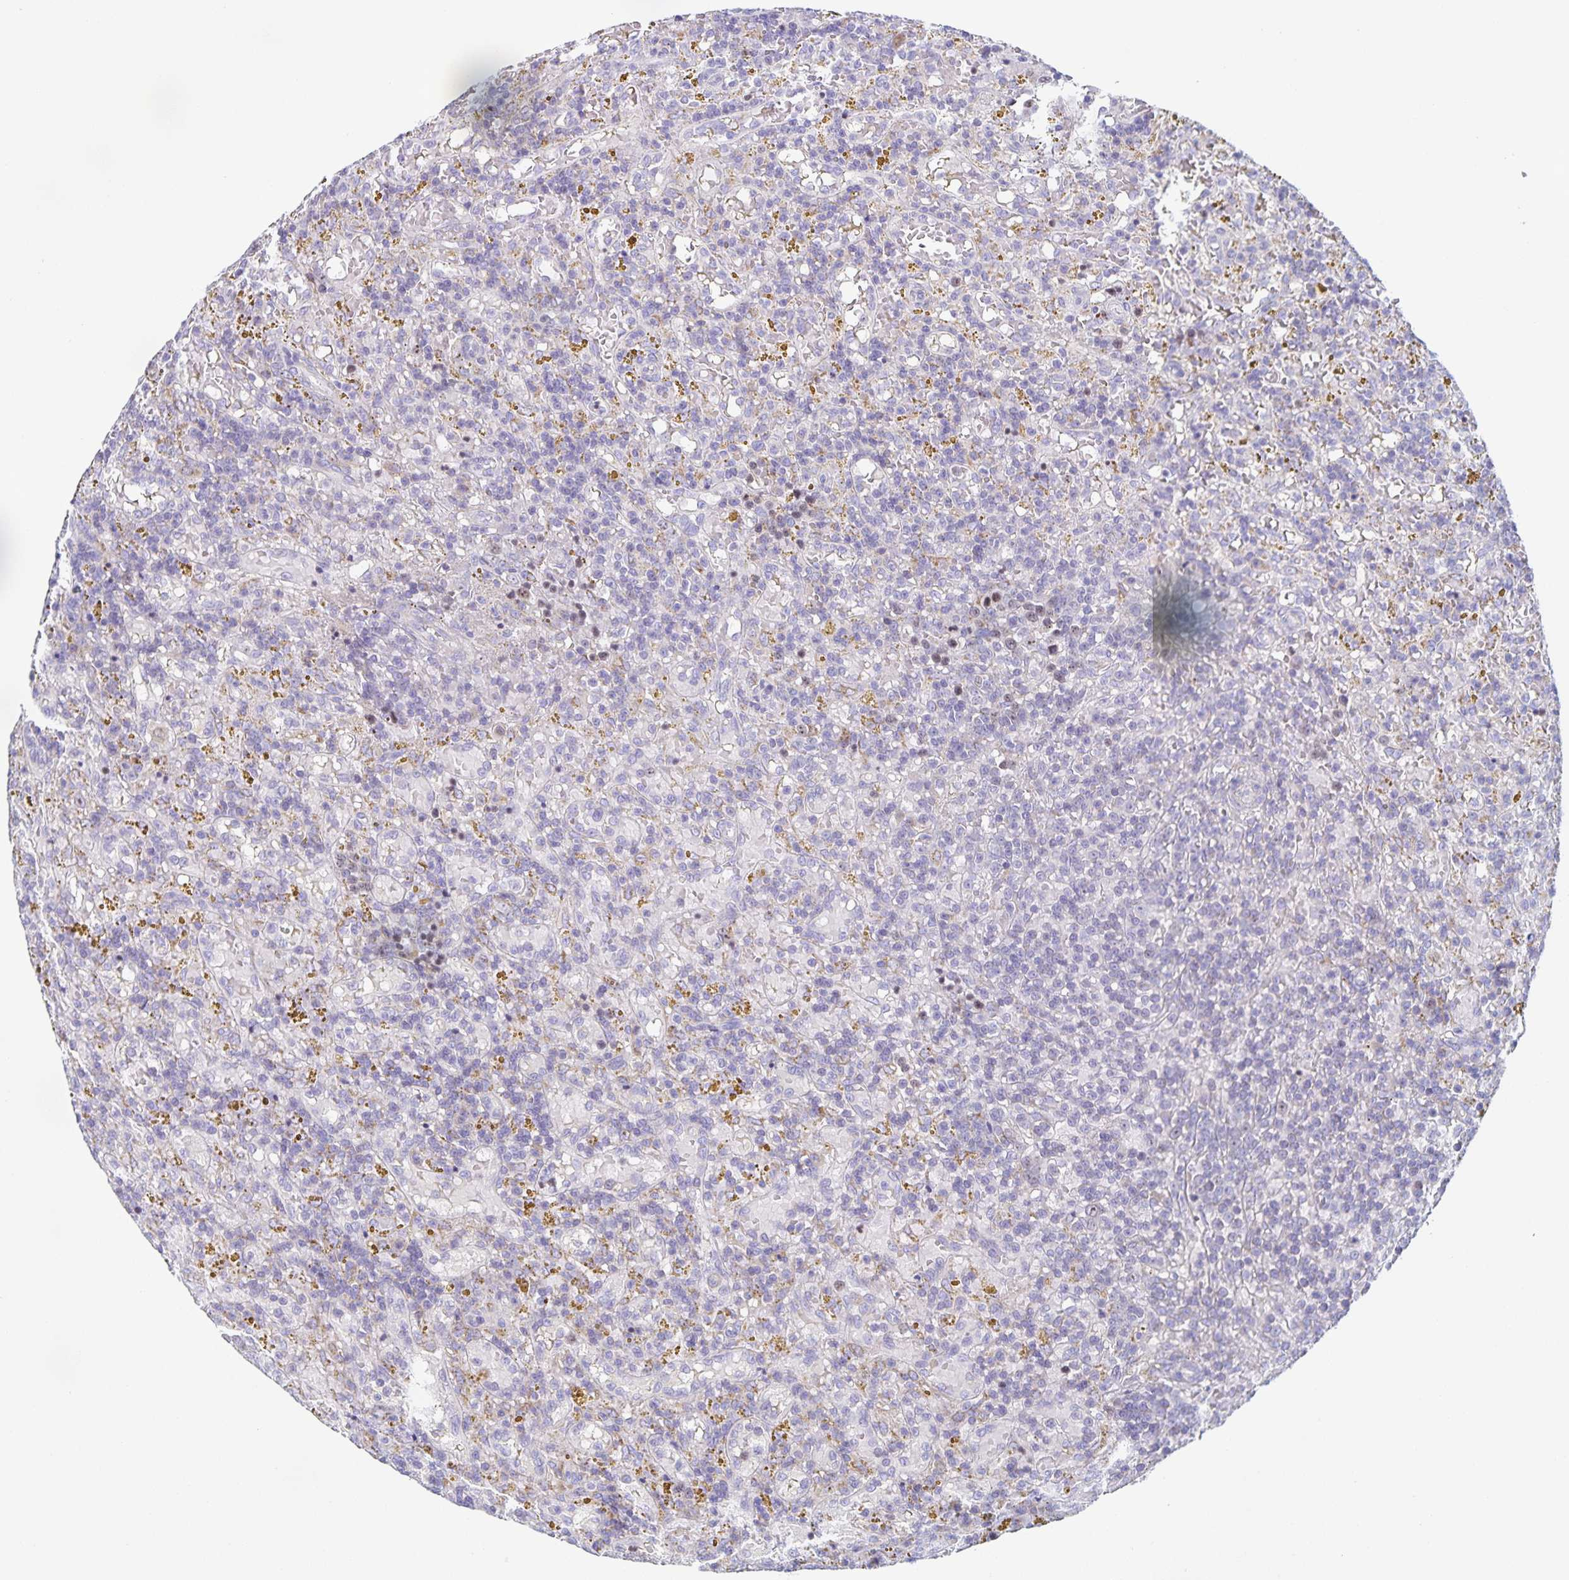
{"staining": {"intensity": "negative", "quantity": "none", "location": "none"}, "tissue": "lymphoma", "cell_type": "Tumor cells", "image_type": "cancer", "snomed": [{"axis": "morphology", "description": "Malignant lymphoma, non-Hodgkin's type, Low grade"}, {"axis": "topography", "description": "Spleen"}], "caption": "Tumor cells show no significant staining in lymphoma.", "gene": "CENPH", "patient": {"sex": "female", "age": 65}}